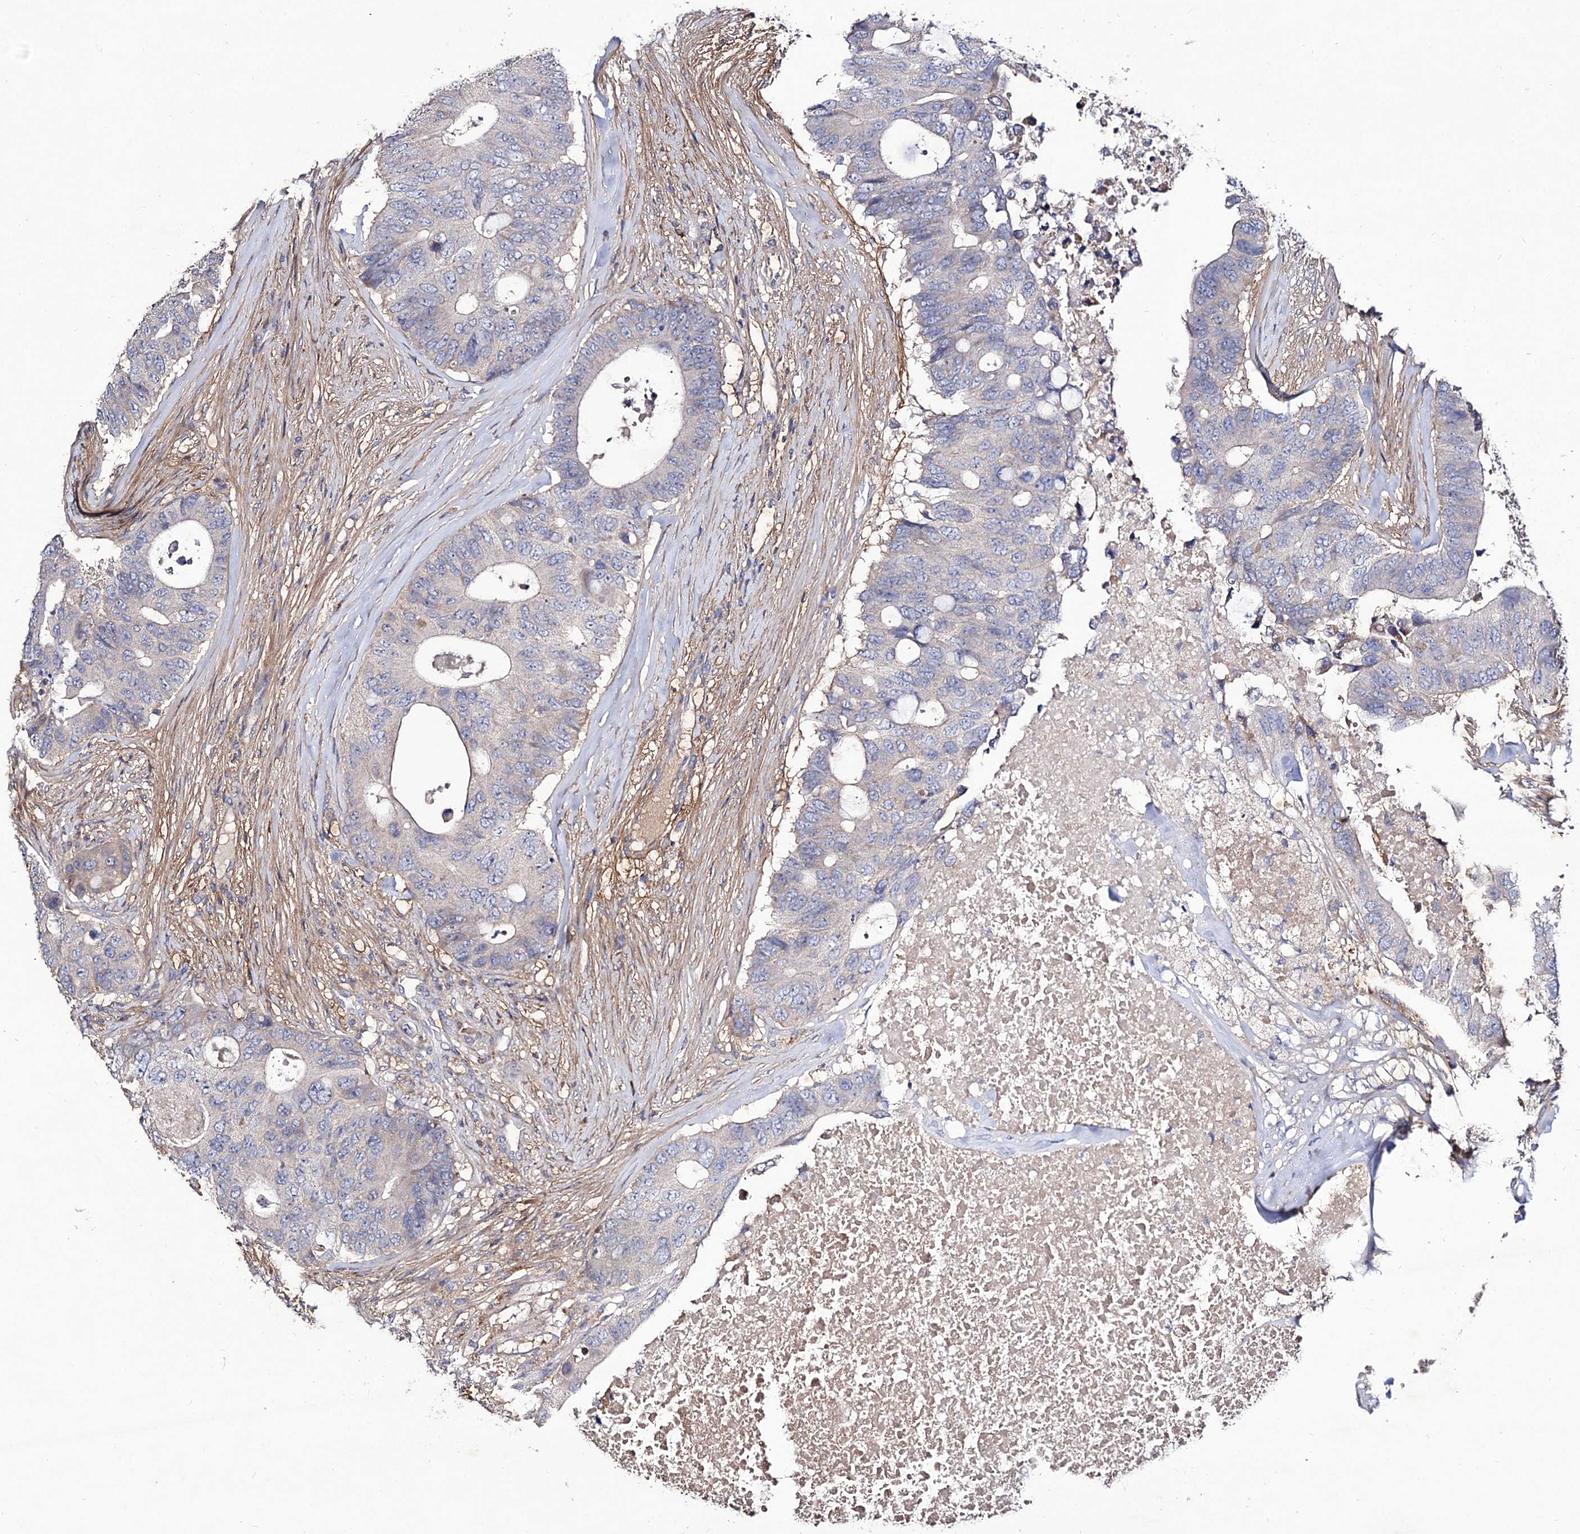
{"staining": {"intensity": "negative", "quantity": "none", "location": "none"}, "tissue": "colorectal cancer", "cell_type": "Tumor cells", "image_type": "cancer", "snomed": [{"axis": "morphology", "description": "Adenocarcinoma, NOS"}, {"axis": "topography", "description": "Colon"}], "caption": "Tumor cells show no significant staining in adenocarcinoma (colorectal).", "gene": "MYO1H", "patient": {"sex": "male", "age": 71}}